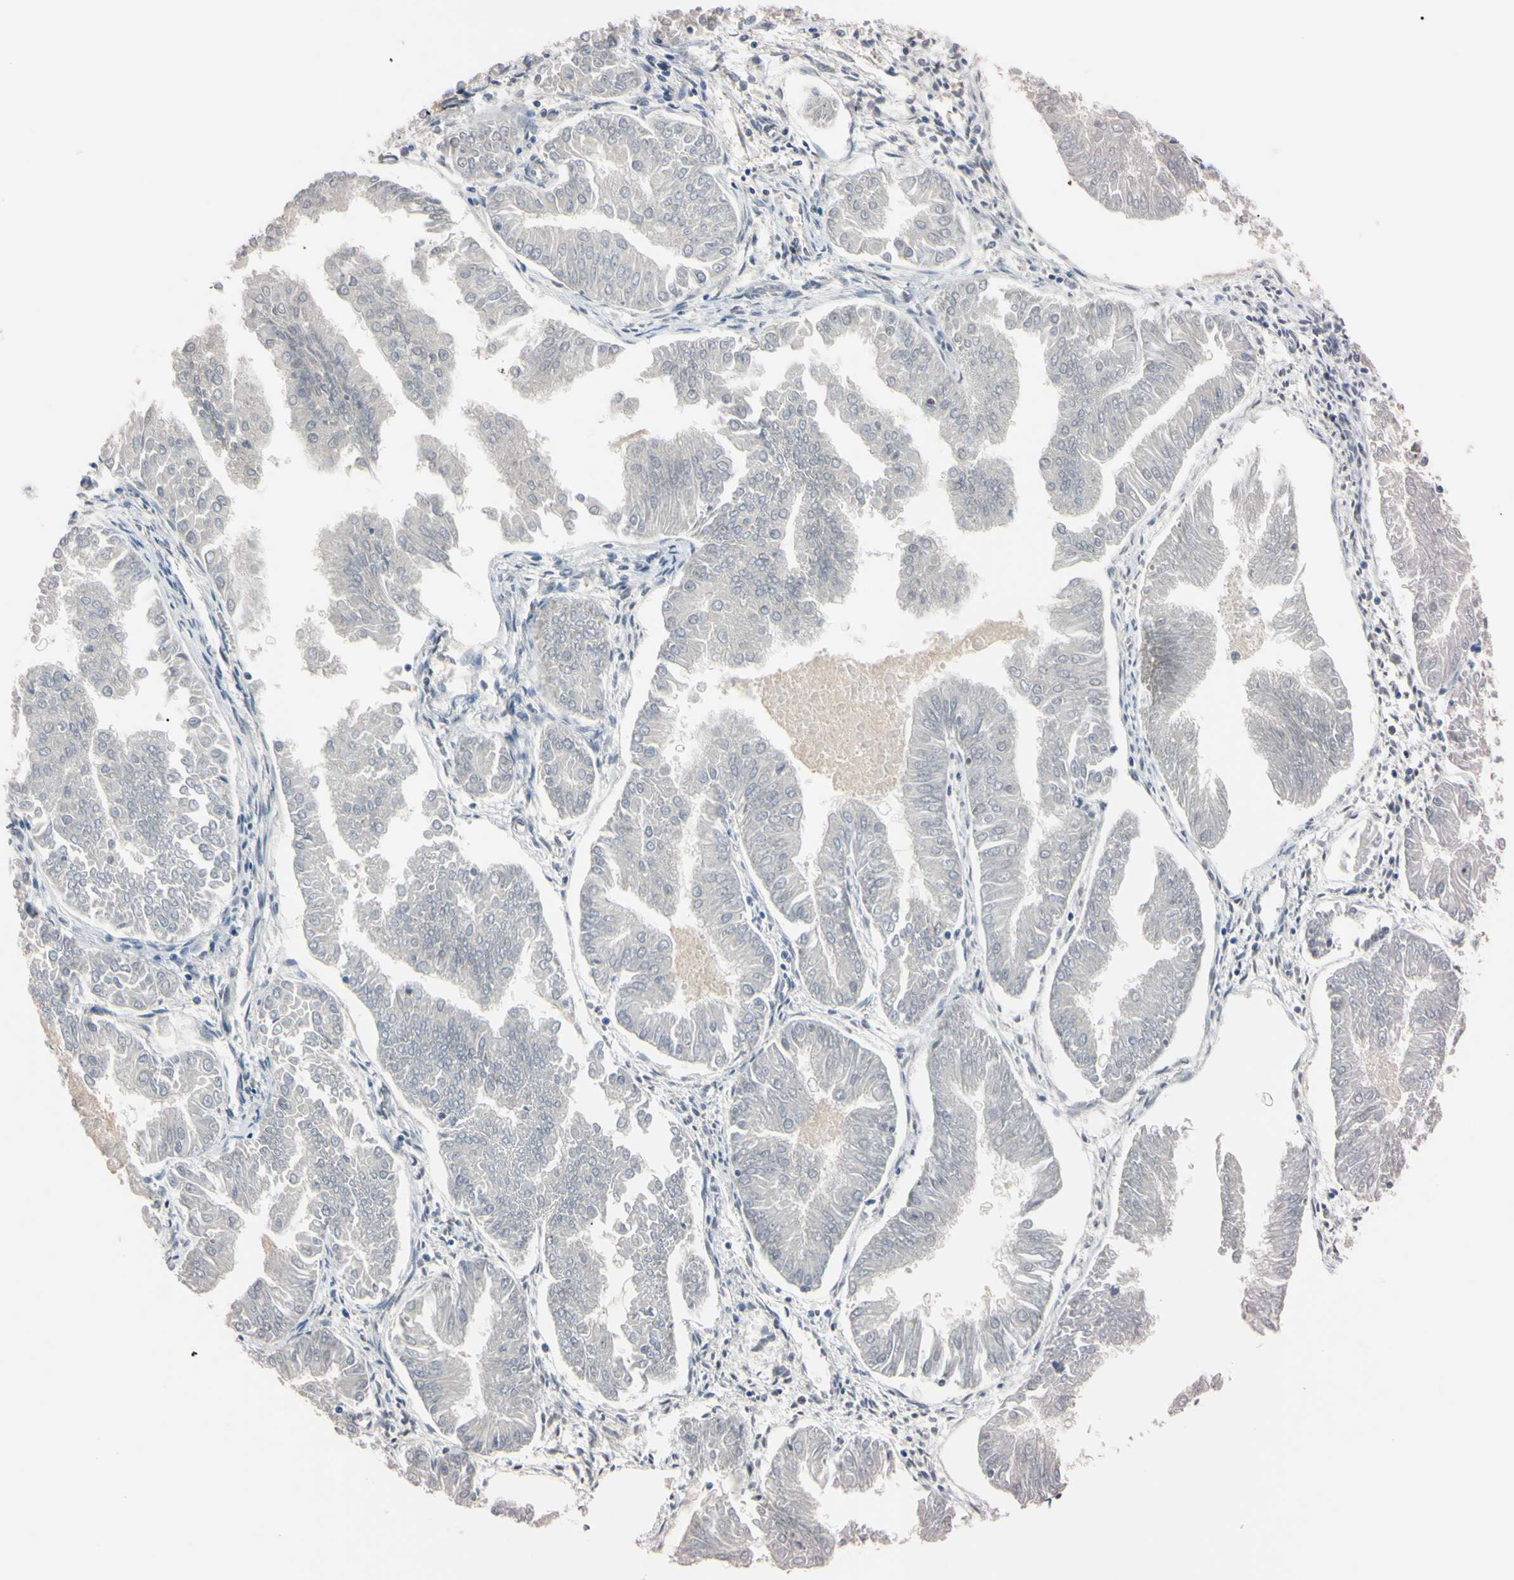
{"staining": {"intensity": "negative", "quantity": "none", "location": "none"}, "tissue": "endometrial cancer", "cell_type": "Tumor cells", "image_type": "cancer", "snomed": [{"axis": "morphology", "description": "Adenocarcinoma, NOS"}, {"axis": "topography", "description": "Endometrium"}], "caption": "Tumor cells show no significant protein positivity in endometrial cancer (adenocarcinoma).", "gene": "UBE2I", "patient": {"sex": "female", "age": 53}}